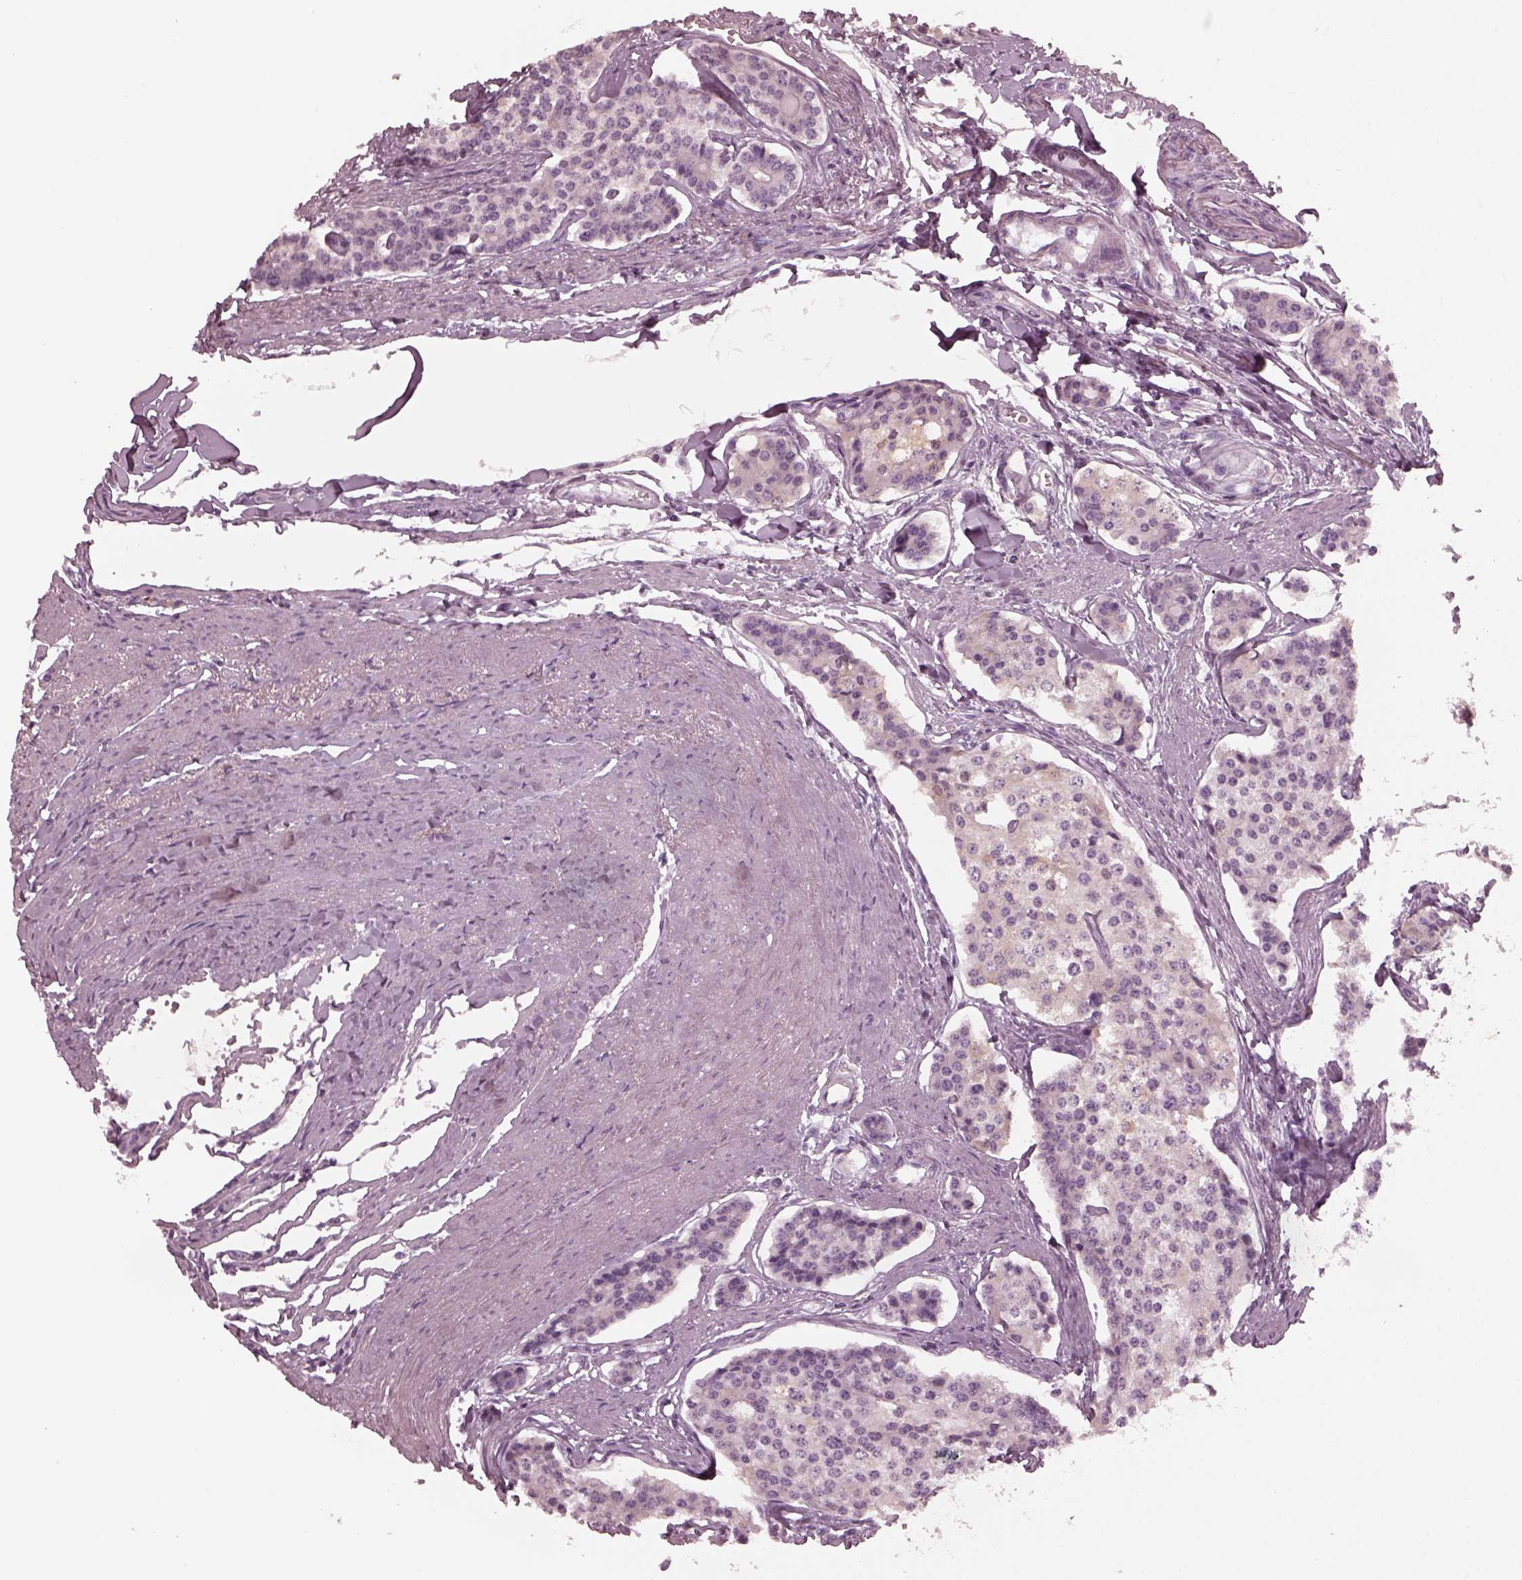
{"staining": {"intensity": "negative", "quantity": "none", "location": "none"}, "tissue": "carcinoid", "cell_type": "Tumor cells", "image_type": "cancer", "snomed": [{"axis": "morphology", "description": "Carcinoid, malignant, NOS"}, {"axis": "topography", "description": "Small intestine"}], "caption": "Immunohistochemistry photomicrograph of human carcinoid stained for a protein (brown), which shows no positivity in tumor cells.", "gene": "GRM6", "patient": {"sex": "female", "age": 65}}